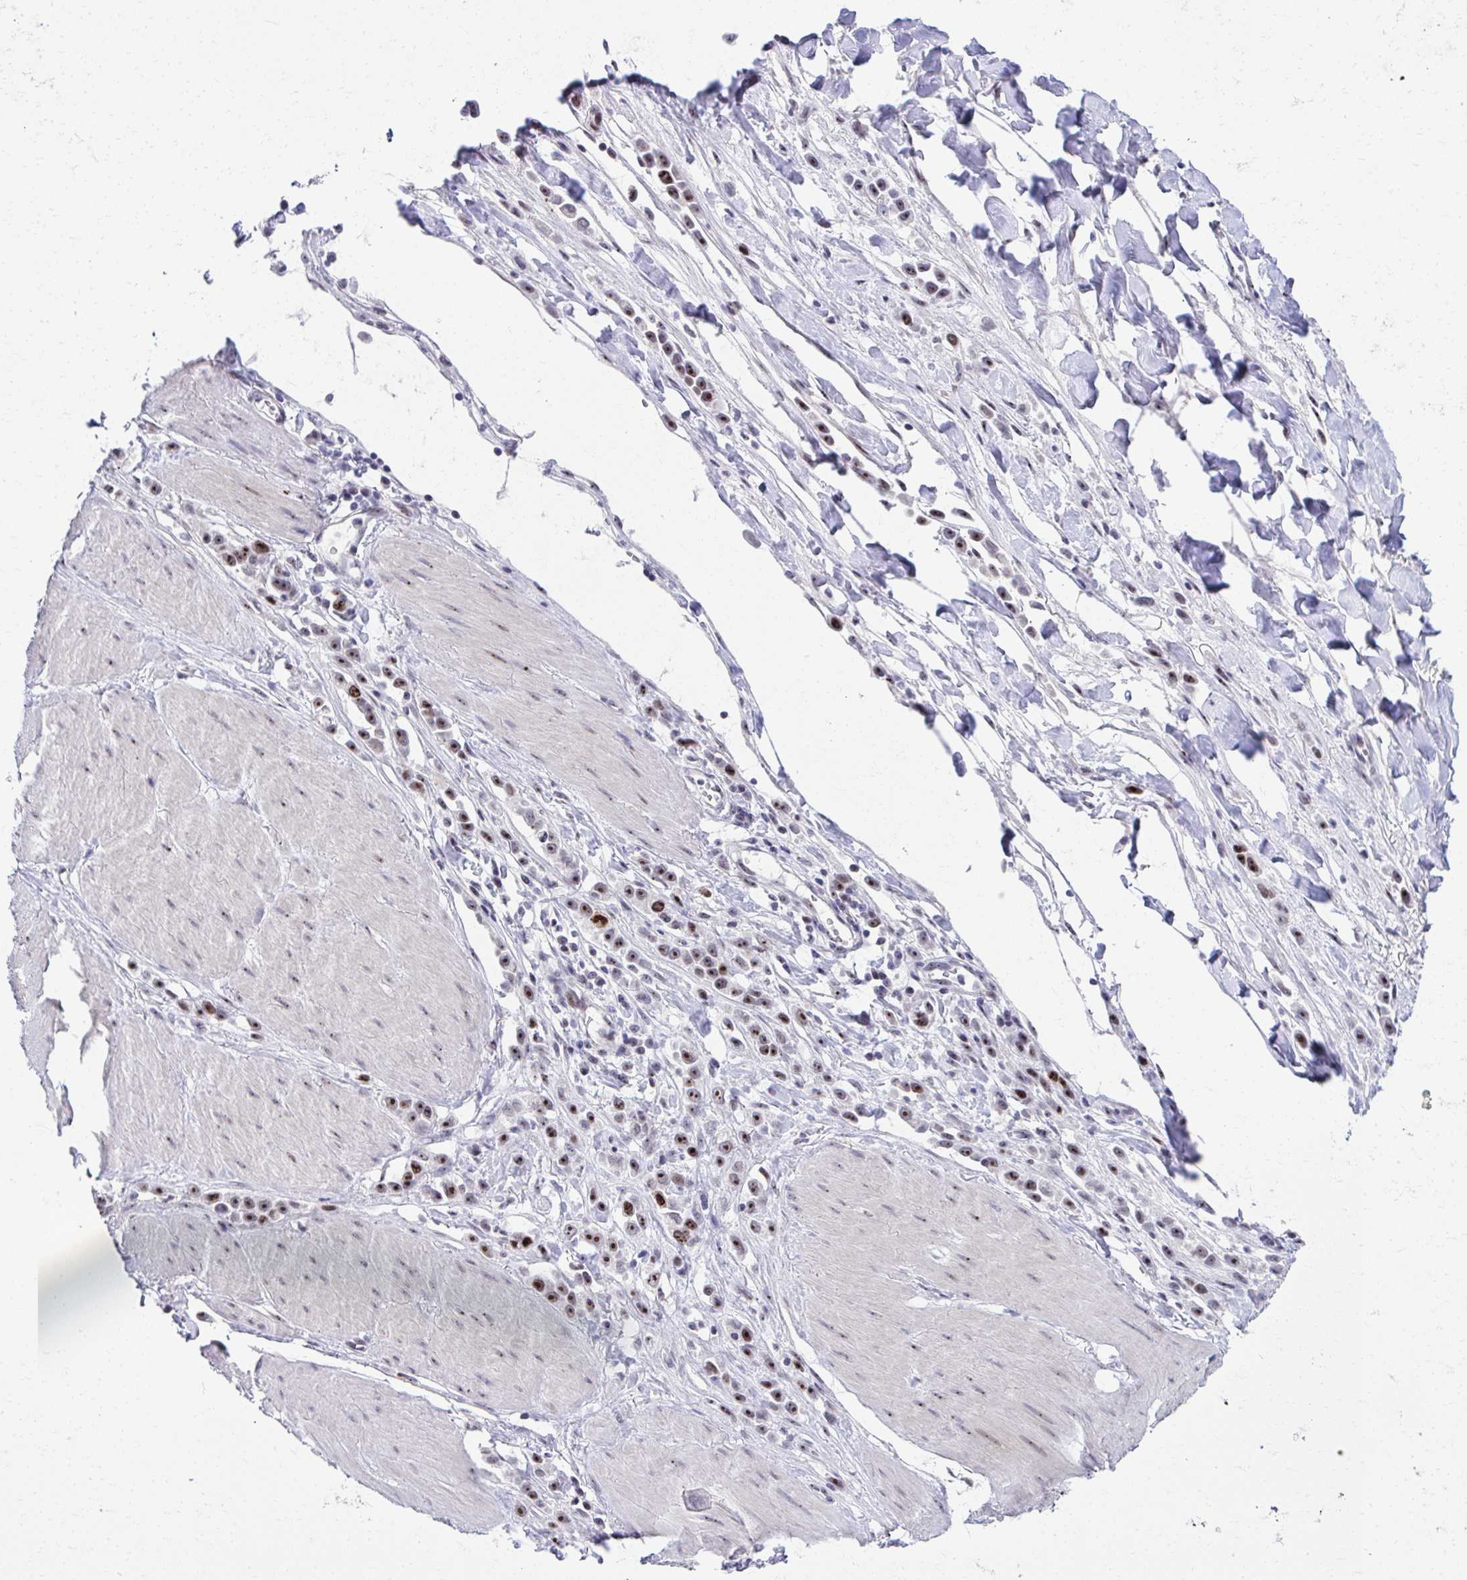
{"staining": {"intensity": "strong", "quantity": ">75%", "location": "nuclear"}, "tissue": "stomach cancer", "cell_type": "Tumor cells", "image_type": "cancer", "snomed": [{"axis": "morphology", "description": "Adenocarcinoma, NOS"}, {"axis": "topography", "description": "Stomach"}], "caption": "A high amount of strong nuclear positivity is identified in about >75% of tumor cells in stomach cancer (adenocarcinoma) tissue.", "gene": "CEP72", "patient": {"sex": "male", "age": 47}}